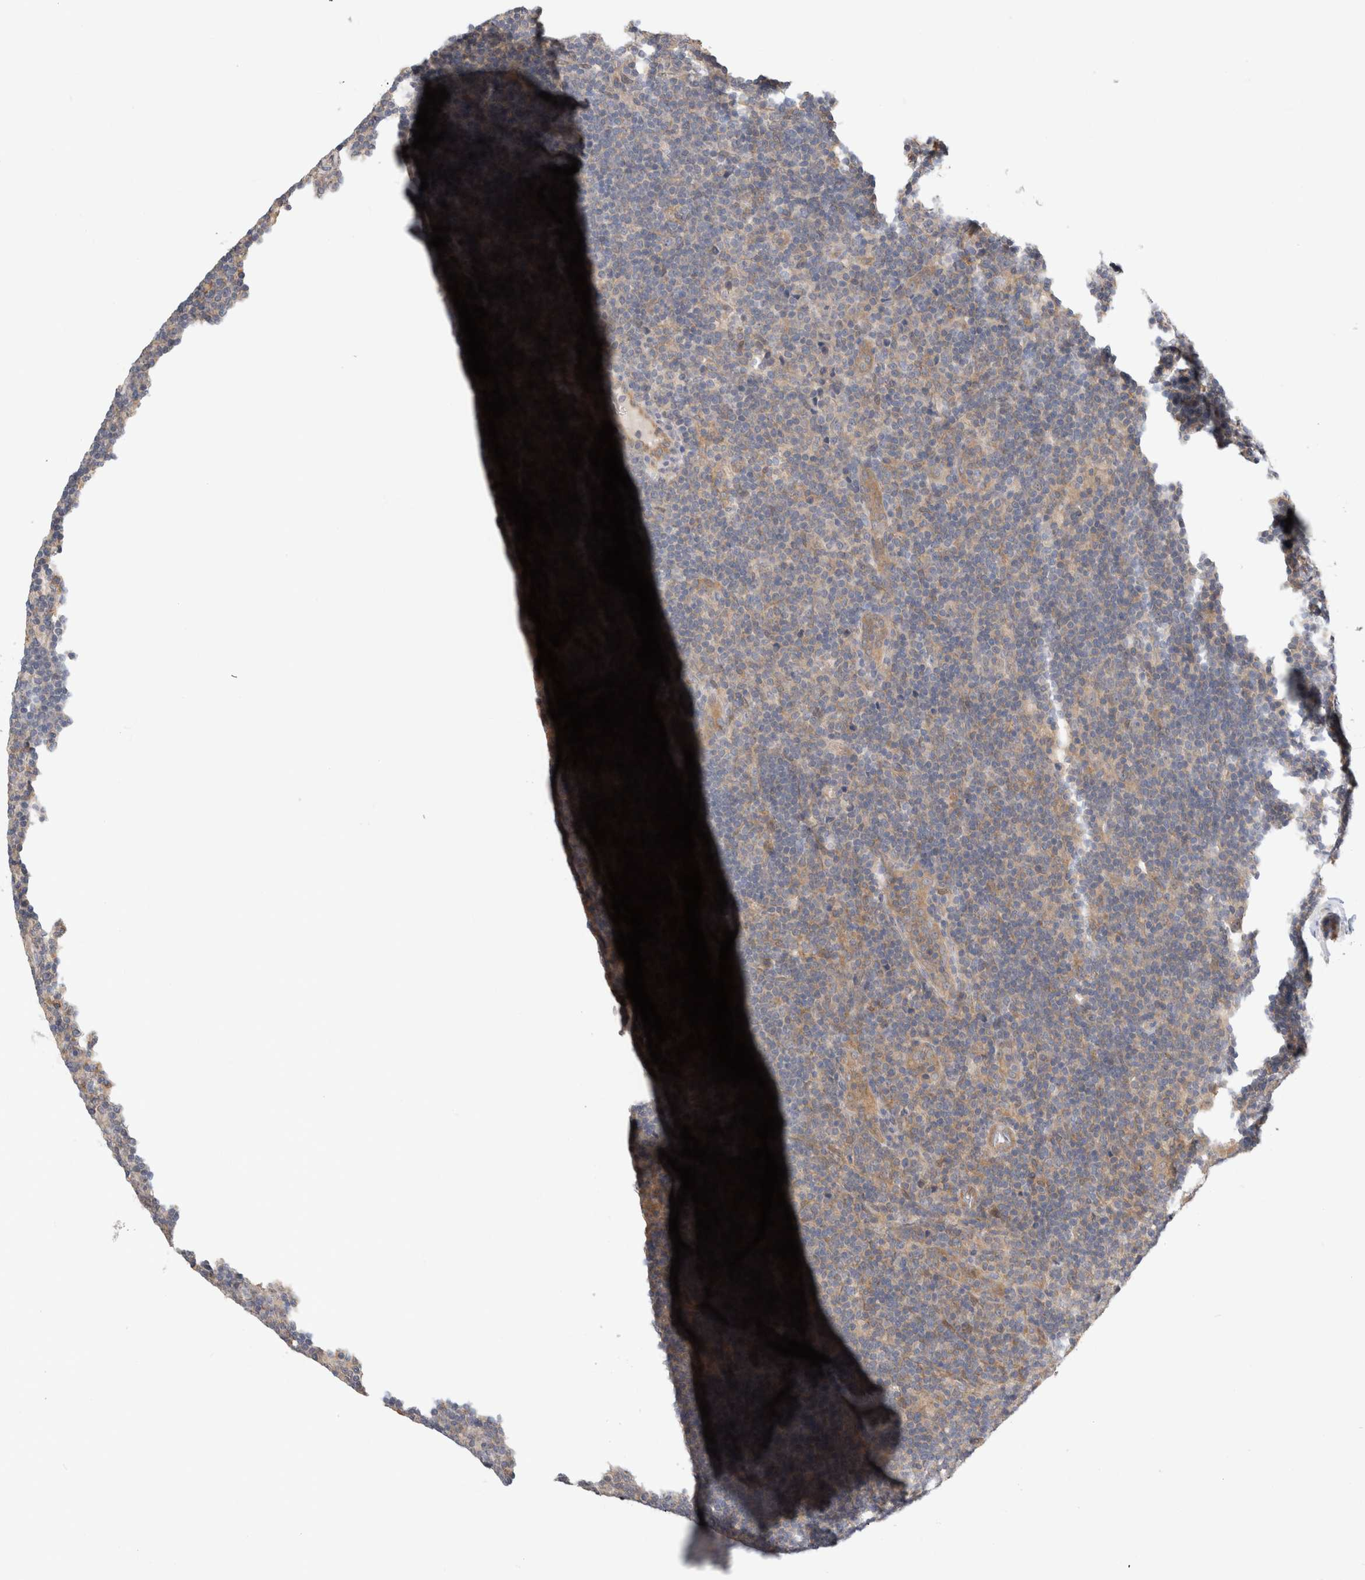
{"staining": {"intensity": "negative", "quantity": "none", "location": "none"}, "tissue": "lymphoma", "cell_type": "Tumor cells", "image_type": "cancer", "snomed": [{"axis": "morphology", "description": "Hodgkin's disease, NOS"}, {"axis": "topography", "description": "Lymph node"}], "caption": "Protein analysis of lymphoma reveals no significant expression in tumor cells.", "gene": "PGM1", "patient": {"sex": "female", "age": 57}}